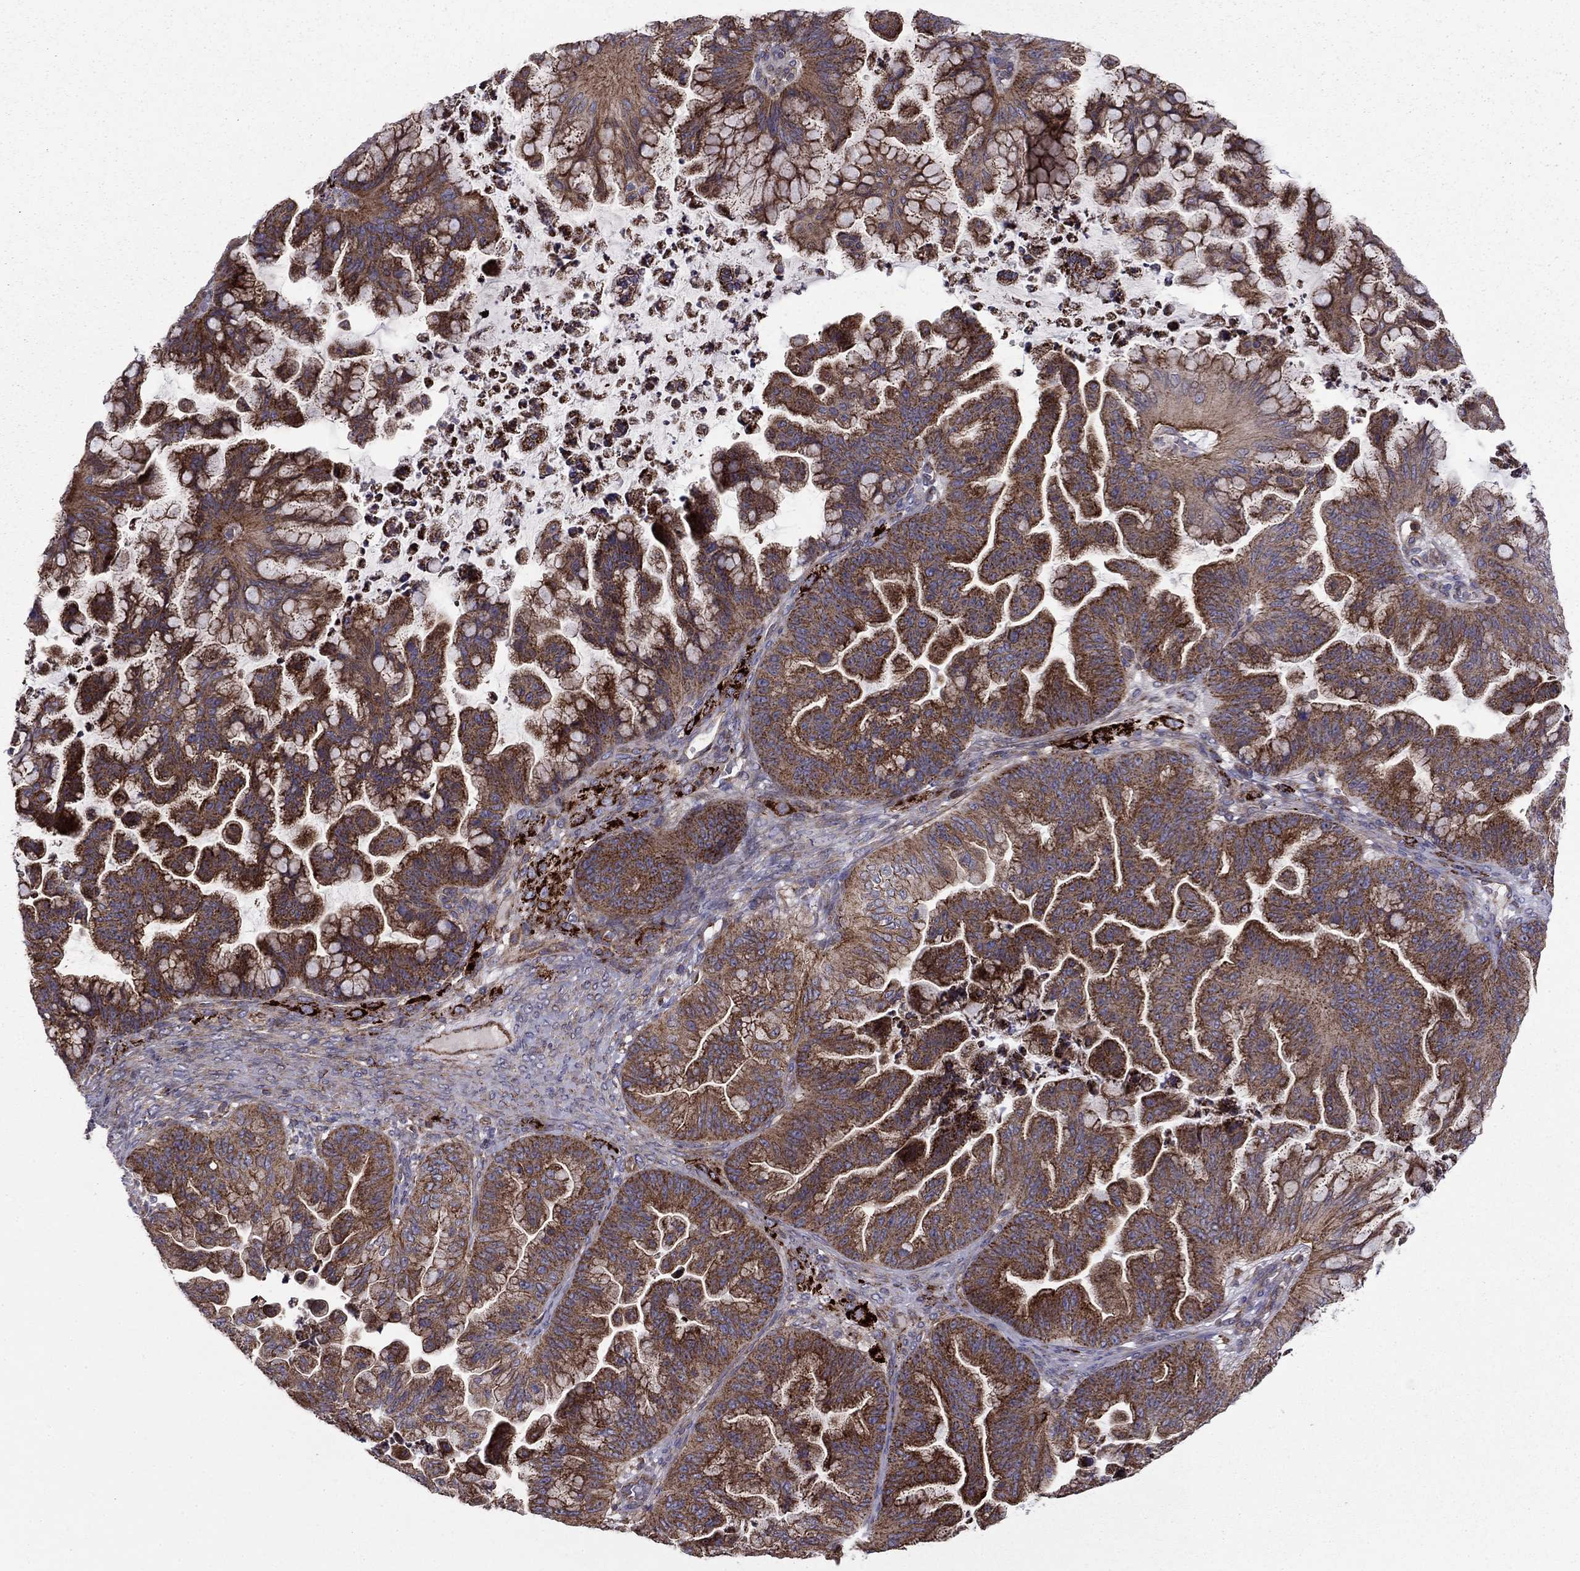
{"staining": {"intensity": "strong", "quantity": "25%-75%", "location": "cytoplasmic/membranous"}, "tissue": "ovarian cancer", "cell_type": "Tumor cells", "image_type": "cancer", "snomed": [{"axis": "morphology", "description": "Cystadenocarcinoma, mucinous, NOS"}, {"axis": "topography", "description": "Ovary"}], "caption": "Ovarian cancer (mucinous cystadenocarcinoma) stained with a brown dye reveals strong cytoplasmic/membranous positive expression in approximately 25%-75% of tumor cells.", "gene": "ALG6", "patient": {"sex": "female", "age": 67}}